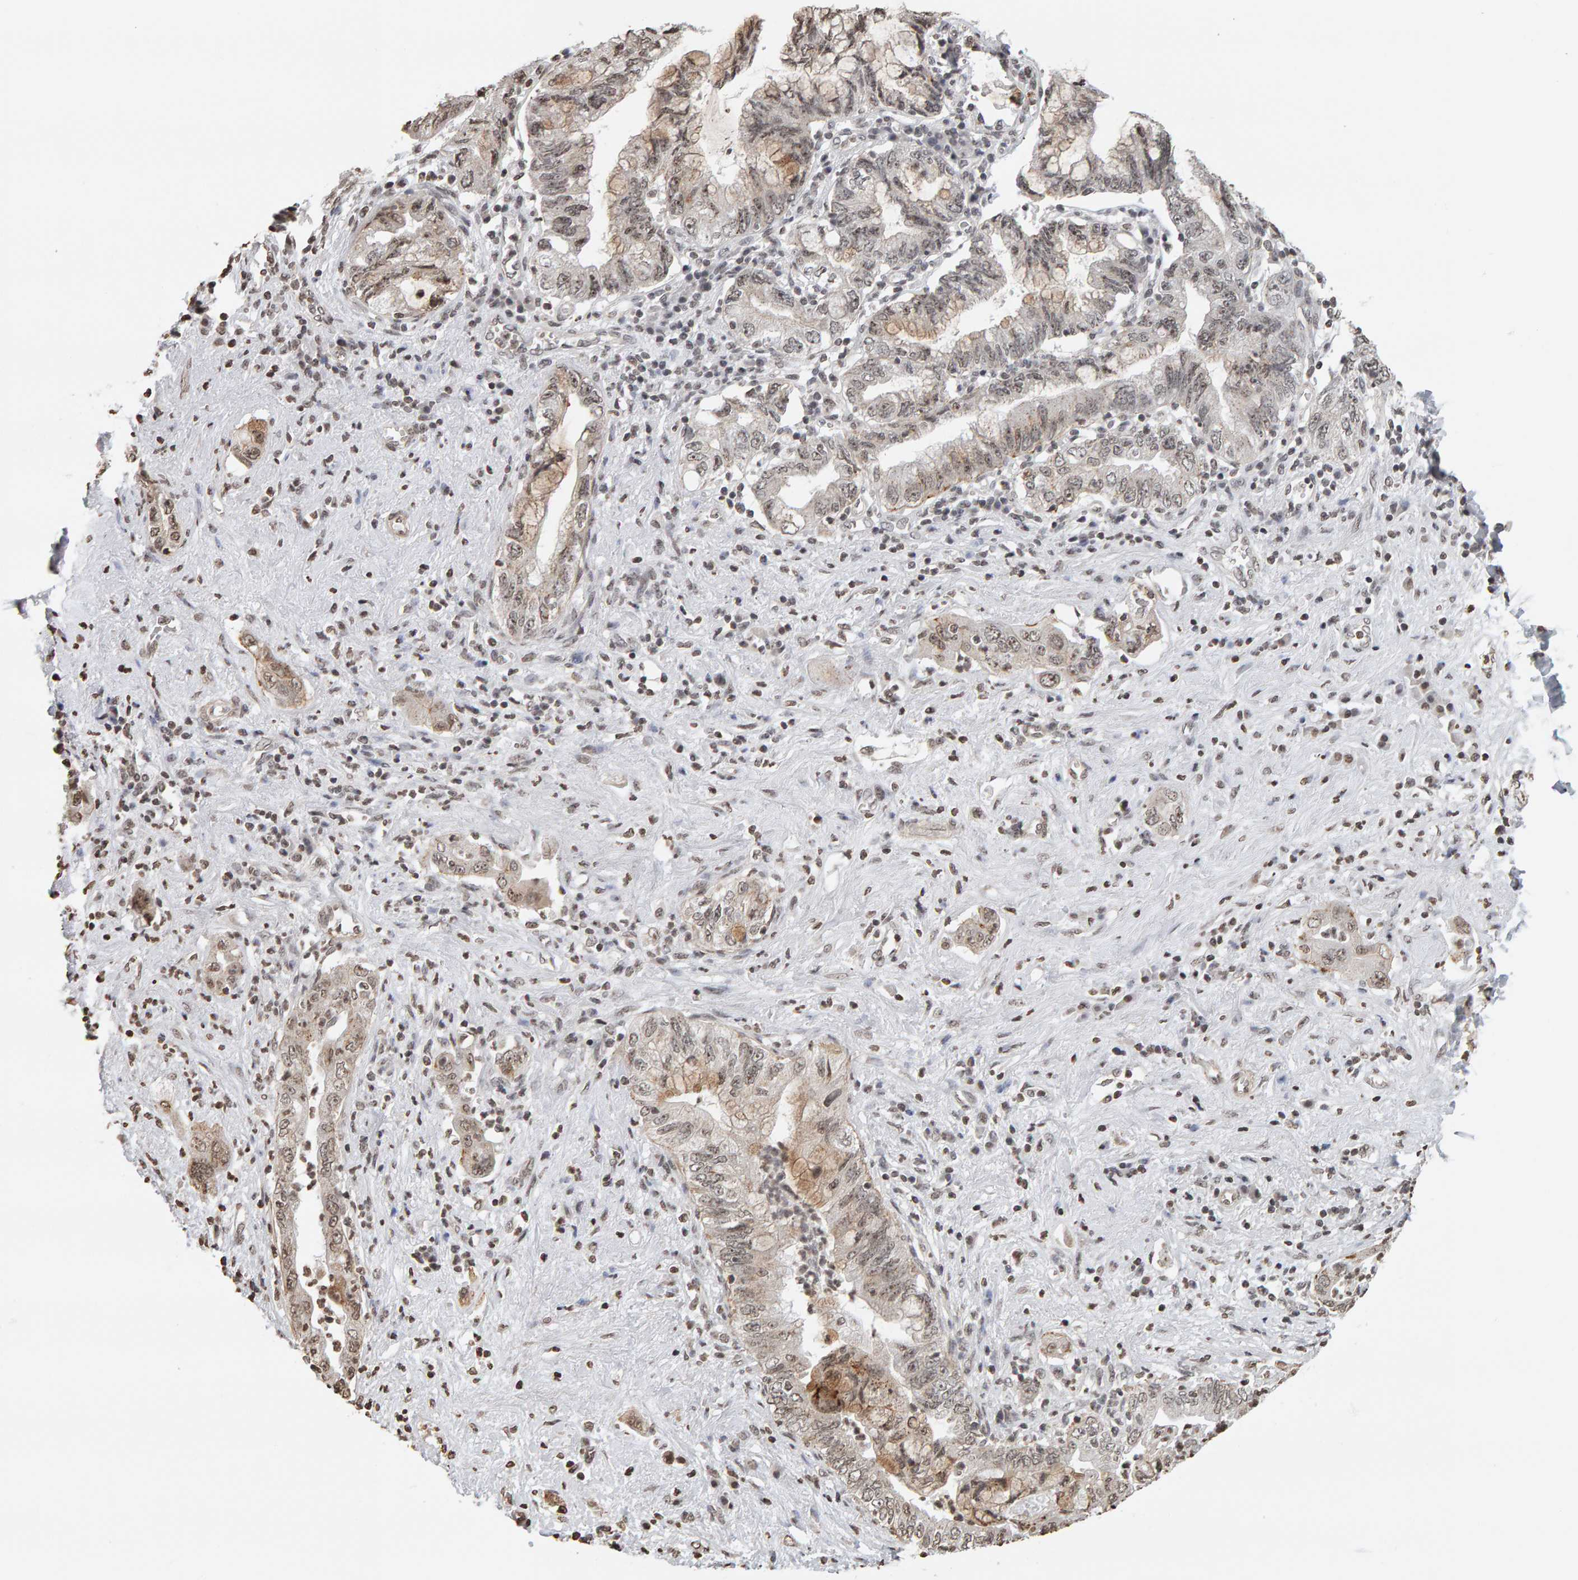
{"staining": {"intensity": "moderate", "quantity": ">75%", "location": "nuclear"}, "tissue": "pancreatic cancer", "cell_type": "Tumor cells", "image_type": "cancer", "snomed": [{"axis": "morphology", "description": "Adenocarcinoma, NOS"}, {"axis": "topography", "description": "Pancreas"}], "caption": "Moderate nuclear staining is identified in about >75% of tumor cells in adenocarcinoma (pancreatic).", "gene": "AFF4", "patient": {"sex": "female", "age": 73}}